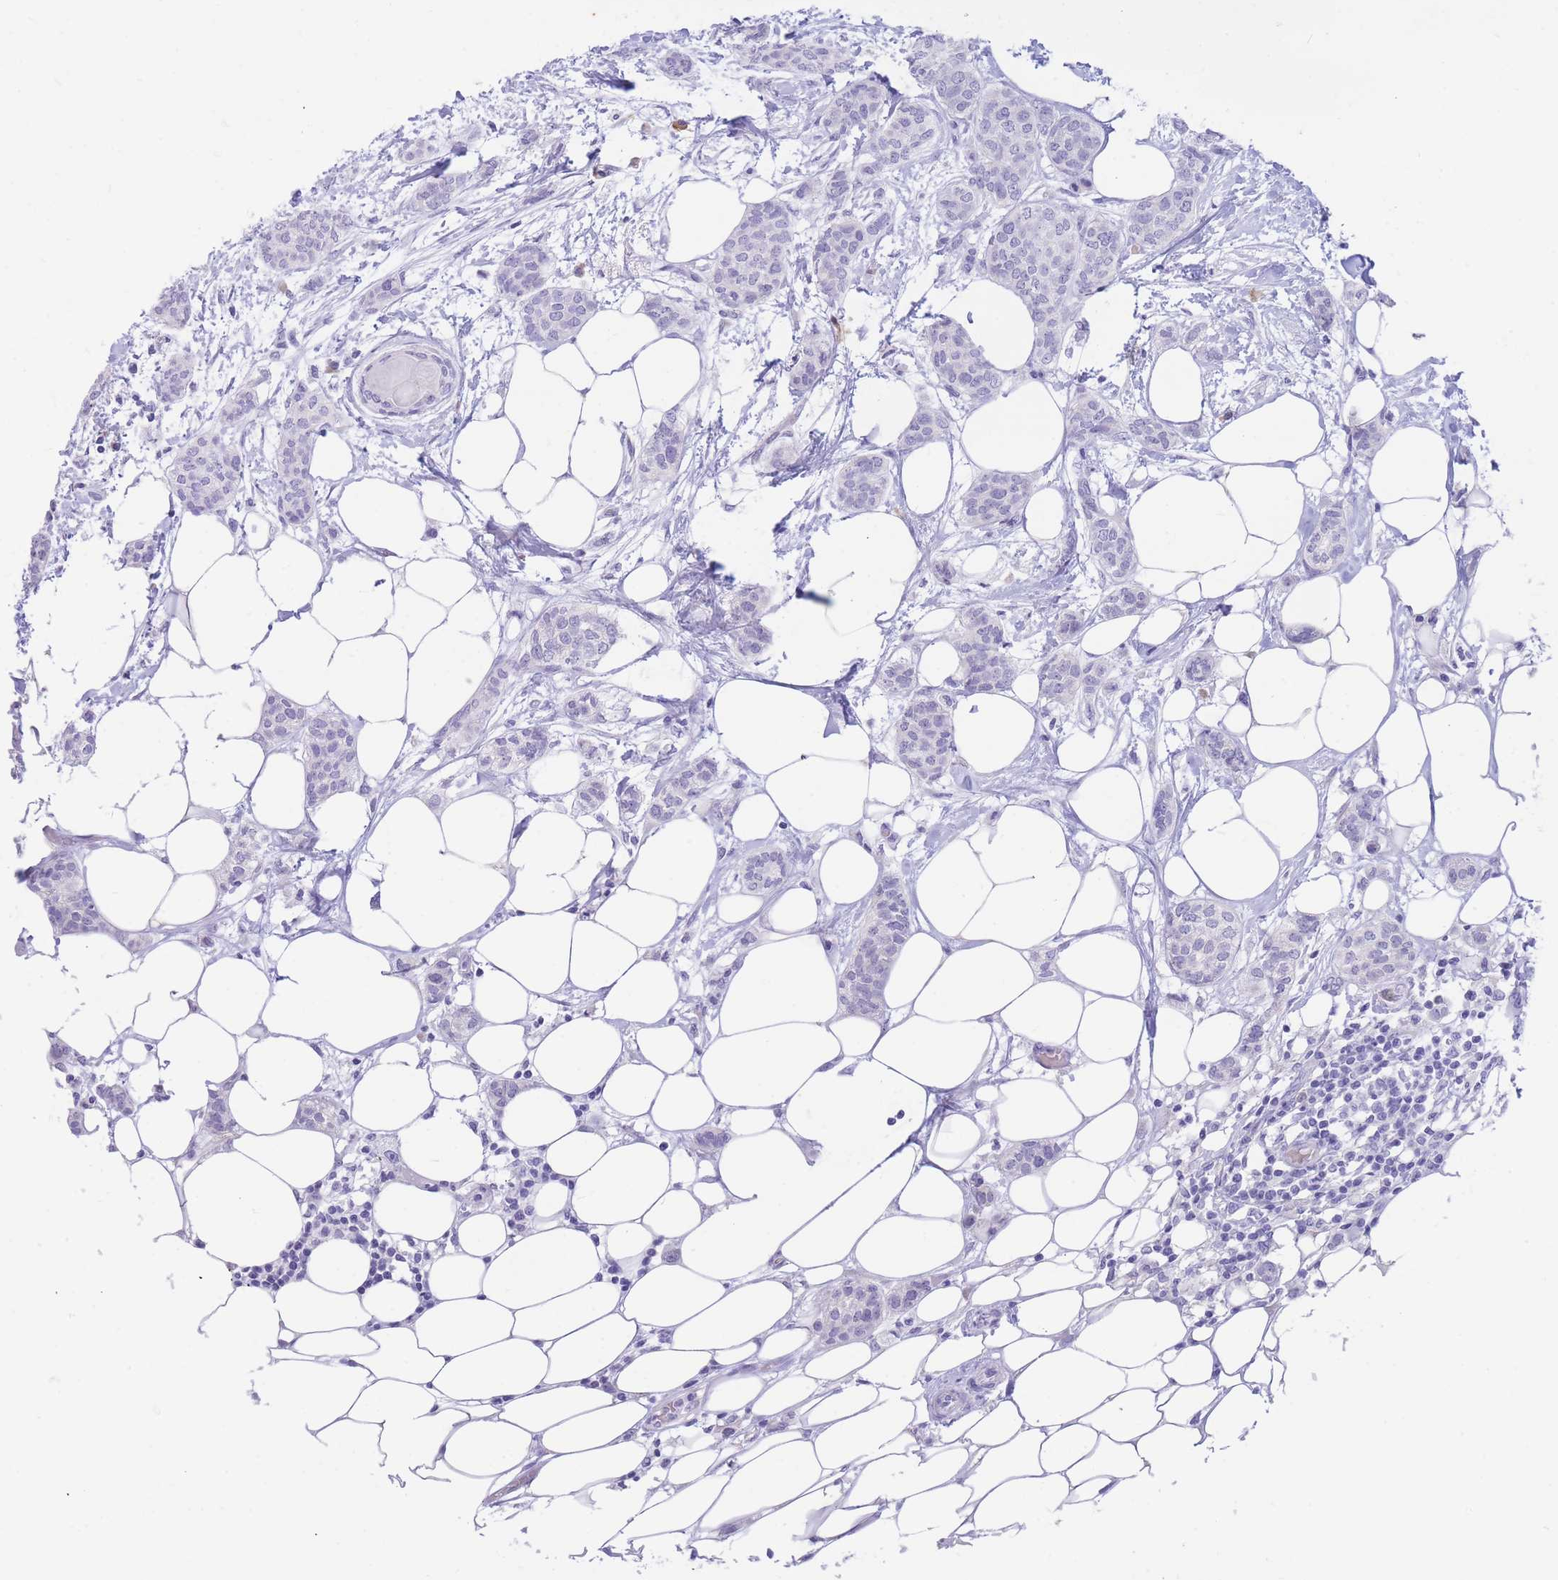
{"staining": {"intensity": "negative", "quantity": "none", "location": "none"}, "tissue": "breast cancer", "cell_type": "Tumor cells", "image_type": "cancer", "snomed": [{"axis": "morphology", "description": "Duct carcinoma"}, {"axis": "topography", "description": "Breast"}], "caption": "Breast cancer was stained to show a protein in brown. There is no significant positivity in tumor cells. (Brightfield microscopy of DAB (3,3'-diaminobenzidine) immunohistochemistry at high magnification).", "gene": "SSUH2", "patient": {"sex": "female", "age": 72}}